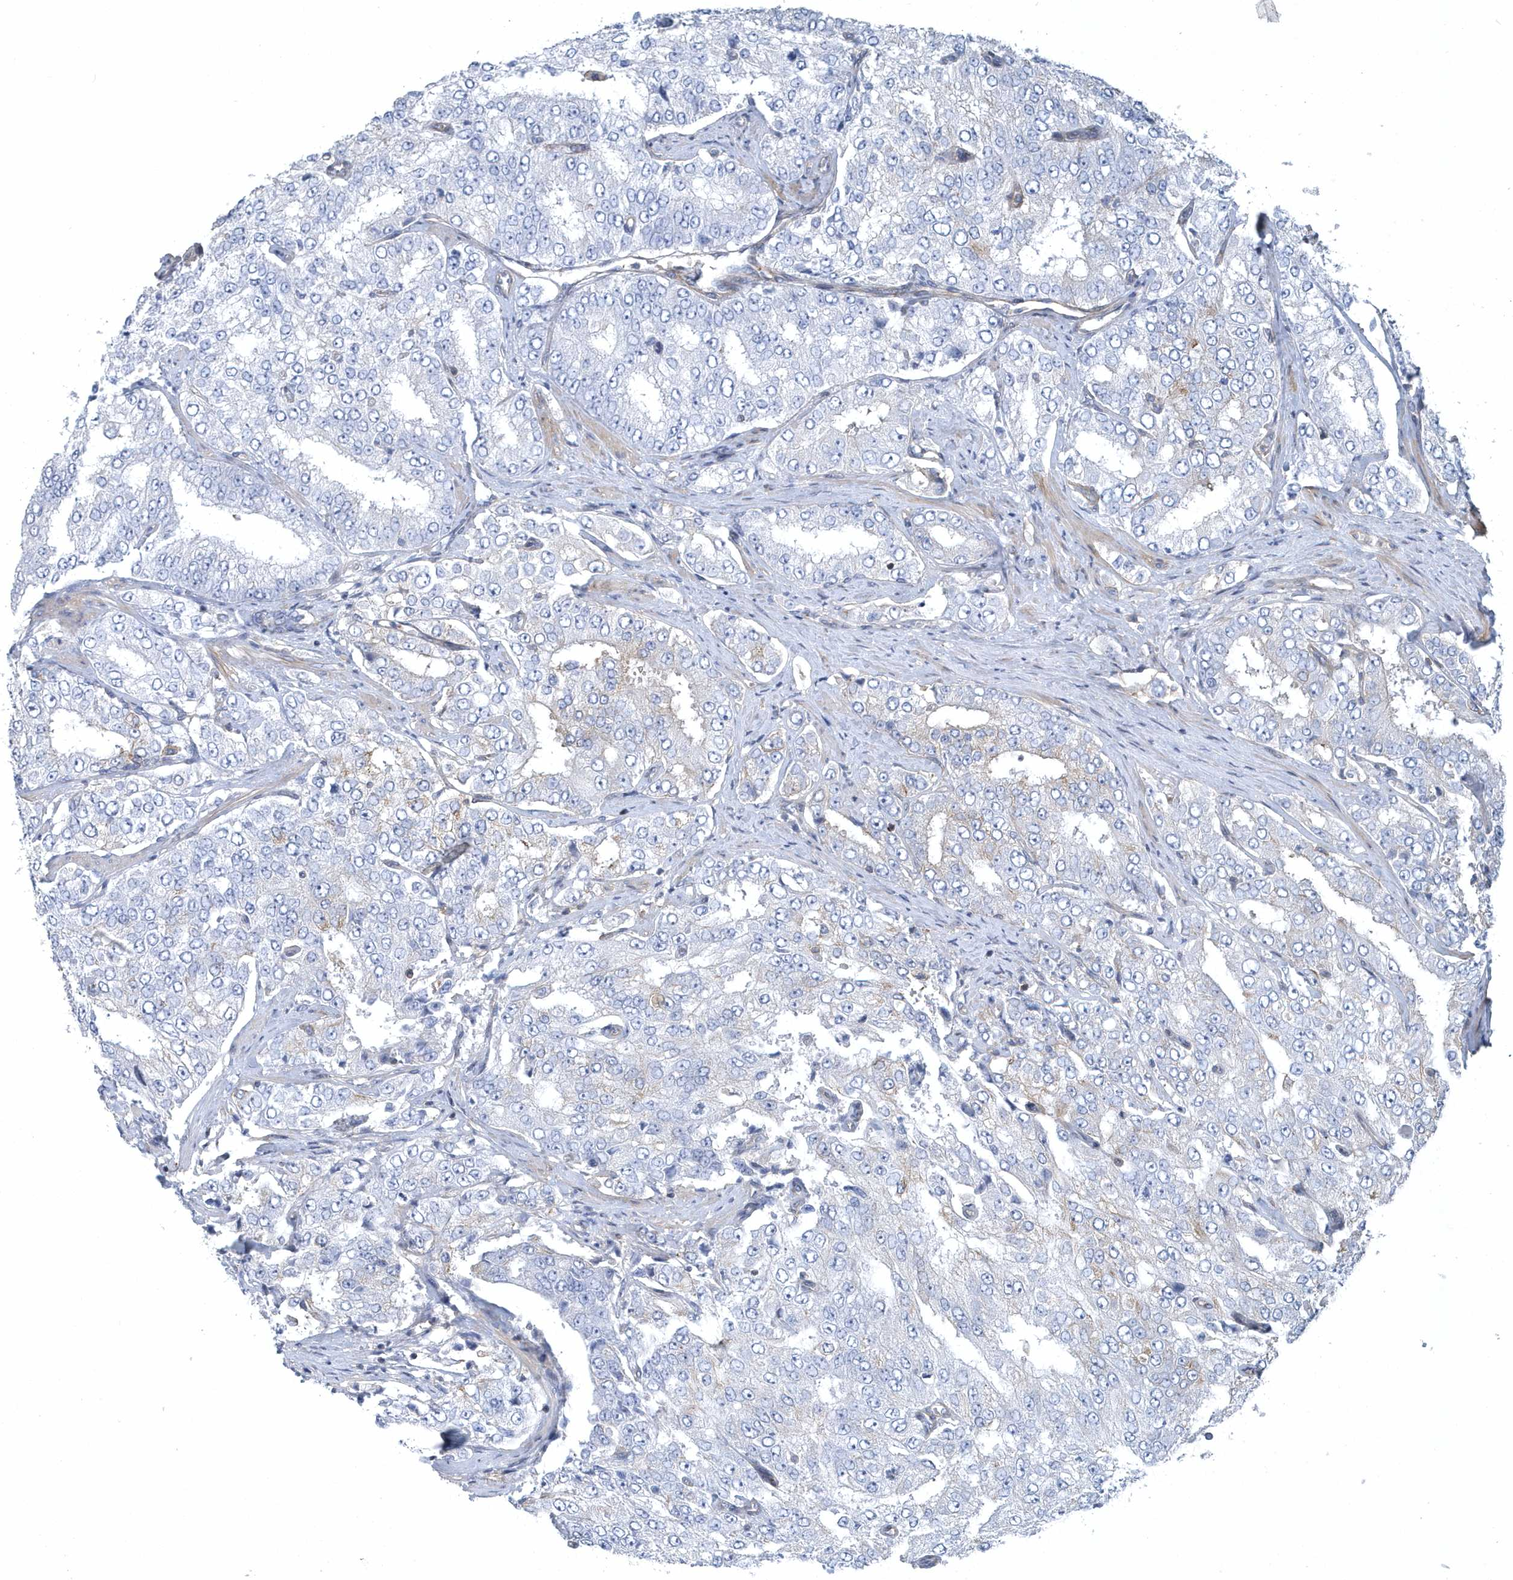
{"staining": {"intensity": "negative", "quantity": "none", "location": "none"}, "tissue": "prostate cancer", "cell_type": "Tumor cells", "image_type": "cancer", "snomed": [{"axis": "morphology", "description": "Adenocarcinoma, High grade"}, {"axis": "topography", "description": "Prostate"}], "caption": "Image shows no significant protein expression in tumor cells of high-grade adenocarcinoma (prostate).", "gene": "ARAP2", "patient": {"sex": "male", "age": 58}}